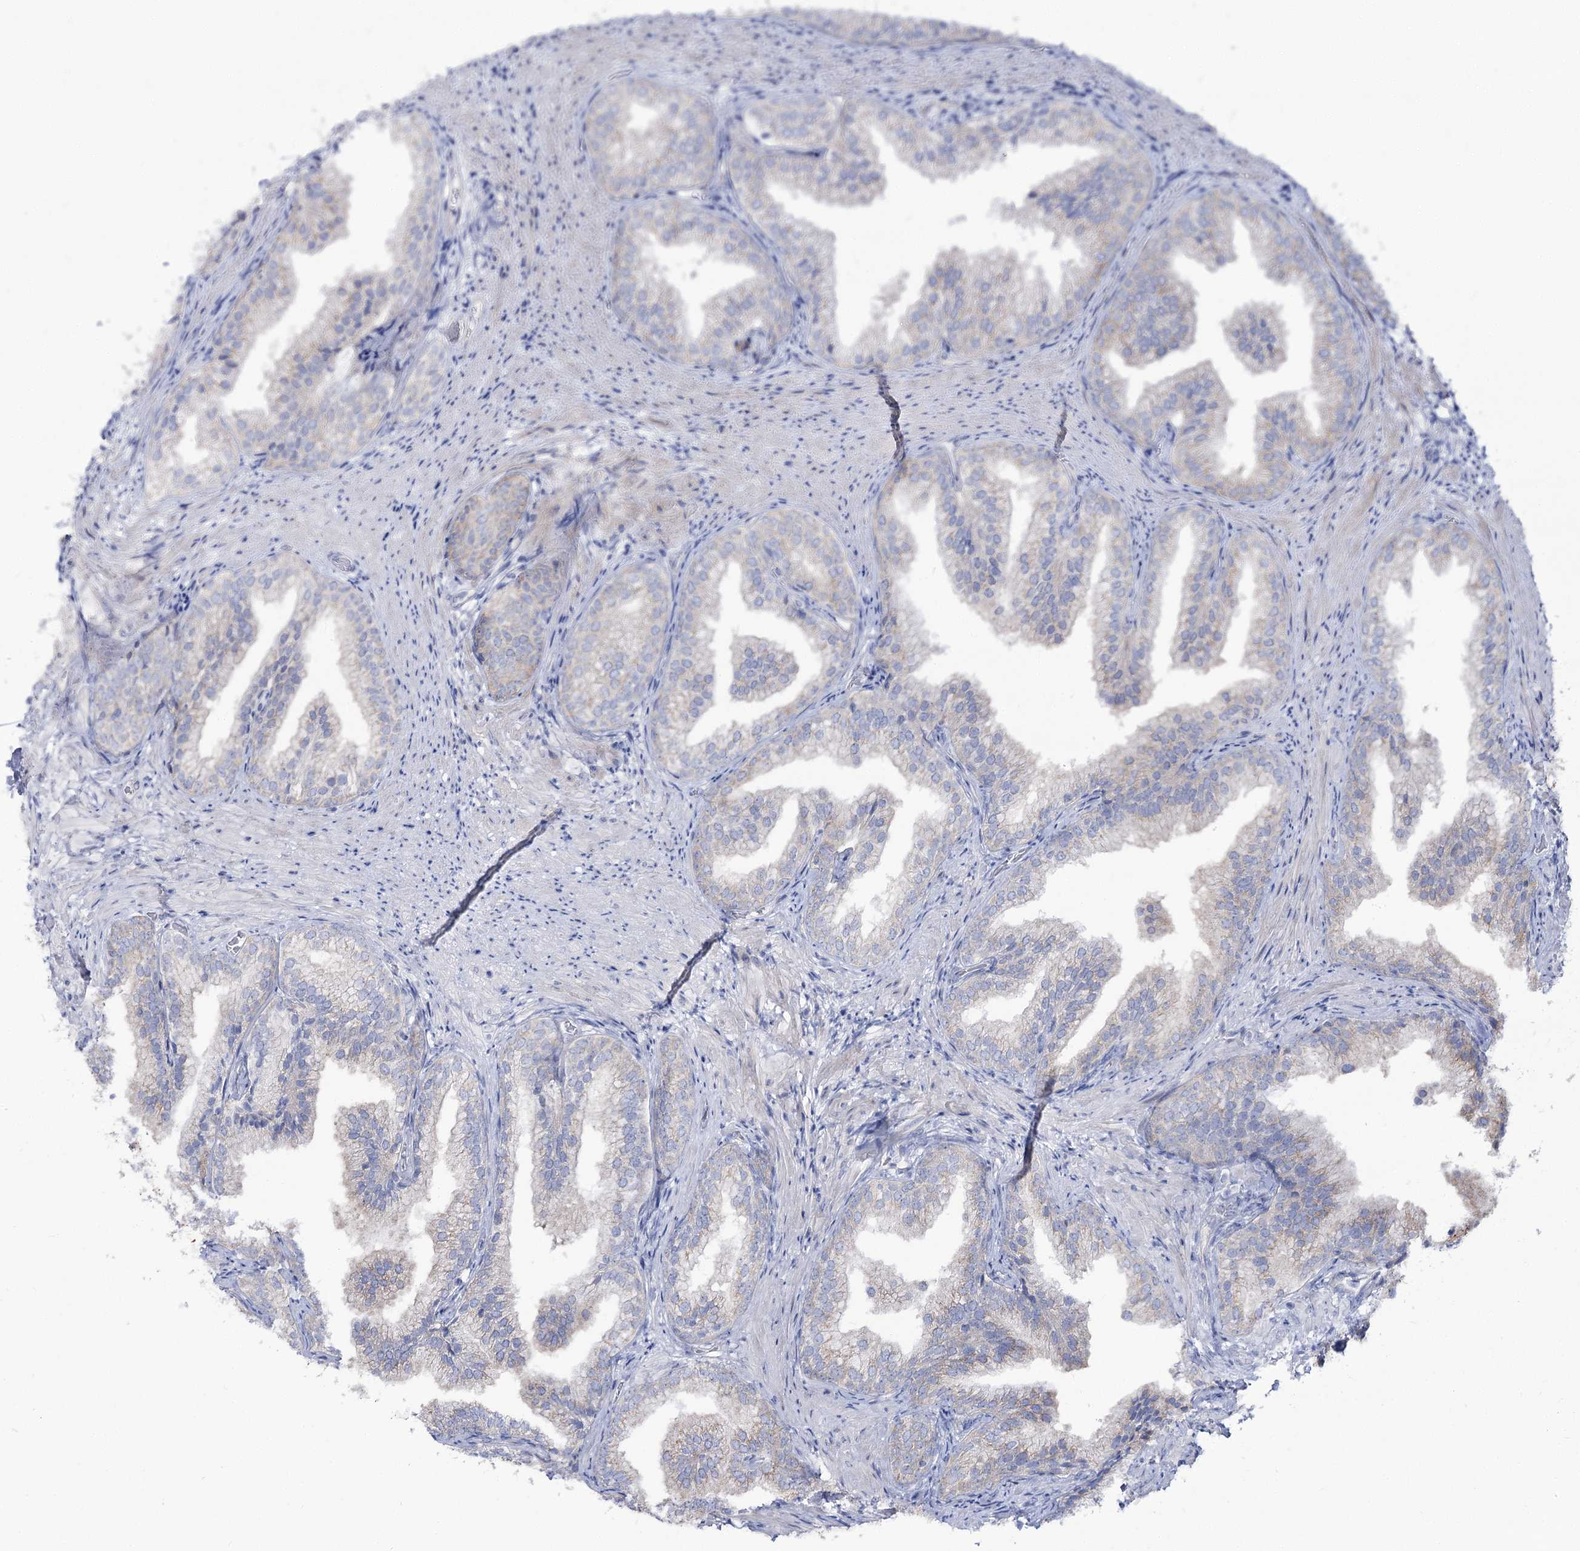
{"staining": {"intensity": "negative", "quantity": "none", "location": "none"}, "tissue": "prostate", "cell_type": "Glandular cells", "image_type": "normal", "snomed": [{"axis": "morphology", "description": "Normal tissue, NOS"}, {"axis": "topography", "description": "Prostate"}], "caption": "Micrograph shows no protein expression in glandular cells of normal prostate. The staining was performed using DAB (3,3'-diaminobenzidine) to visualize the protein expression in brown, while the nuclei were stained in blue with hematoxylin (Magnification: 20x).", "gene": "SUOX", "patient": {"sex": "male", "age": 76}}